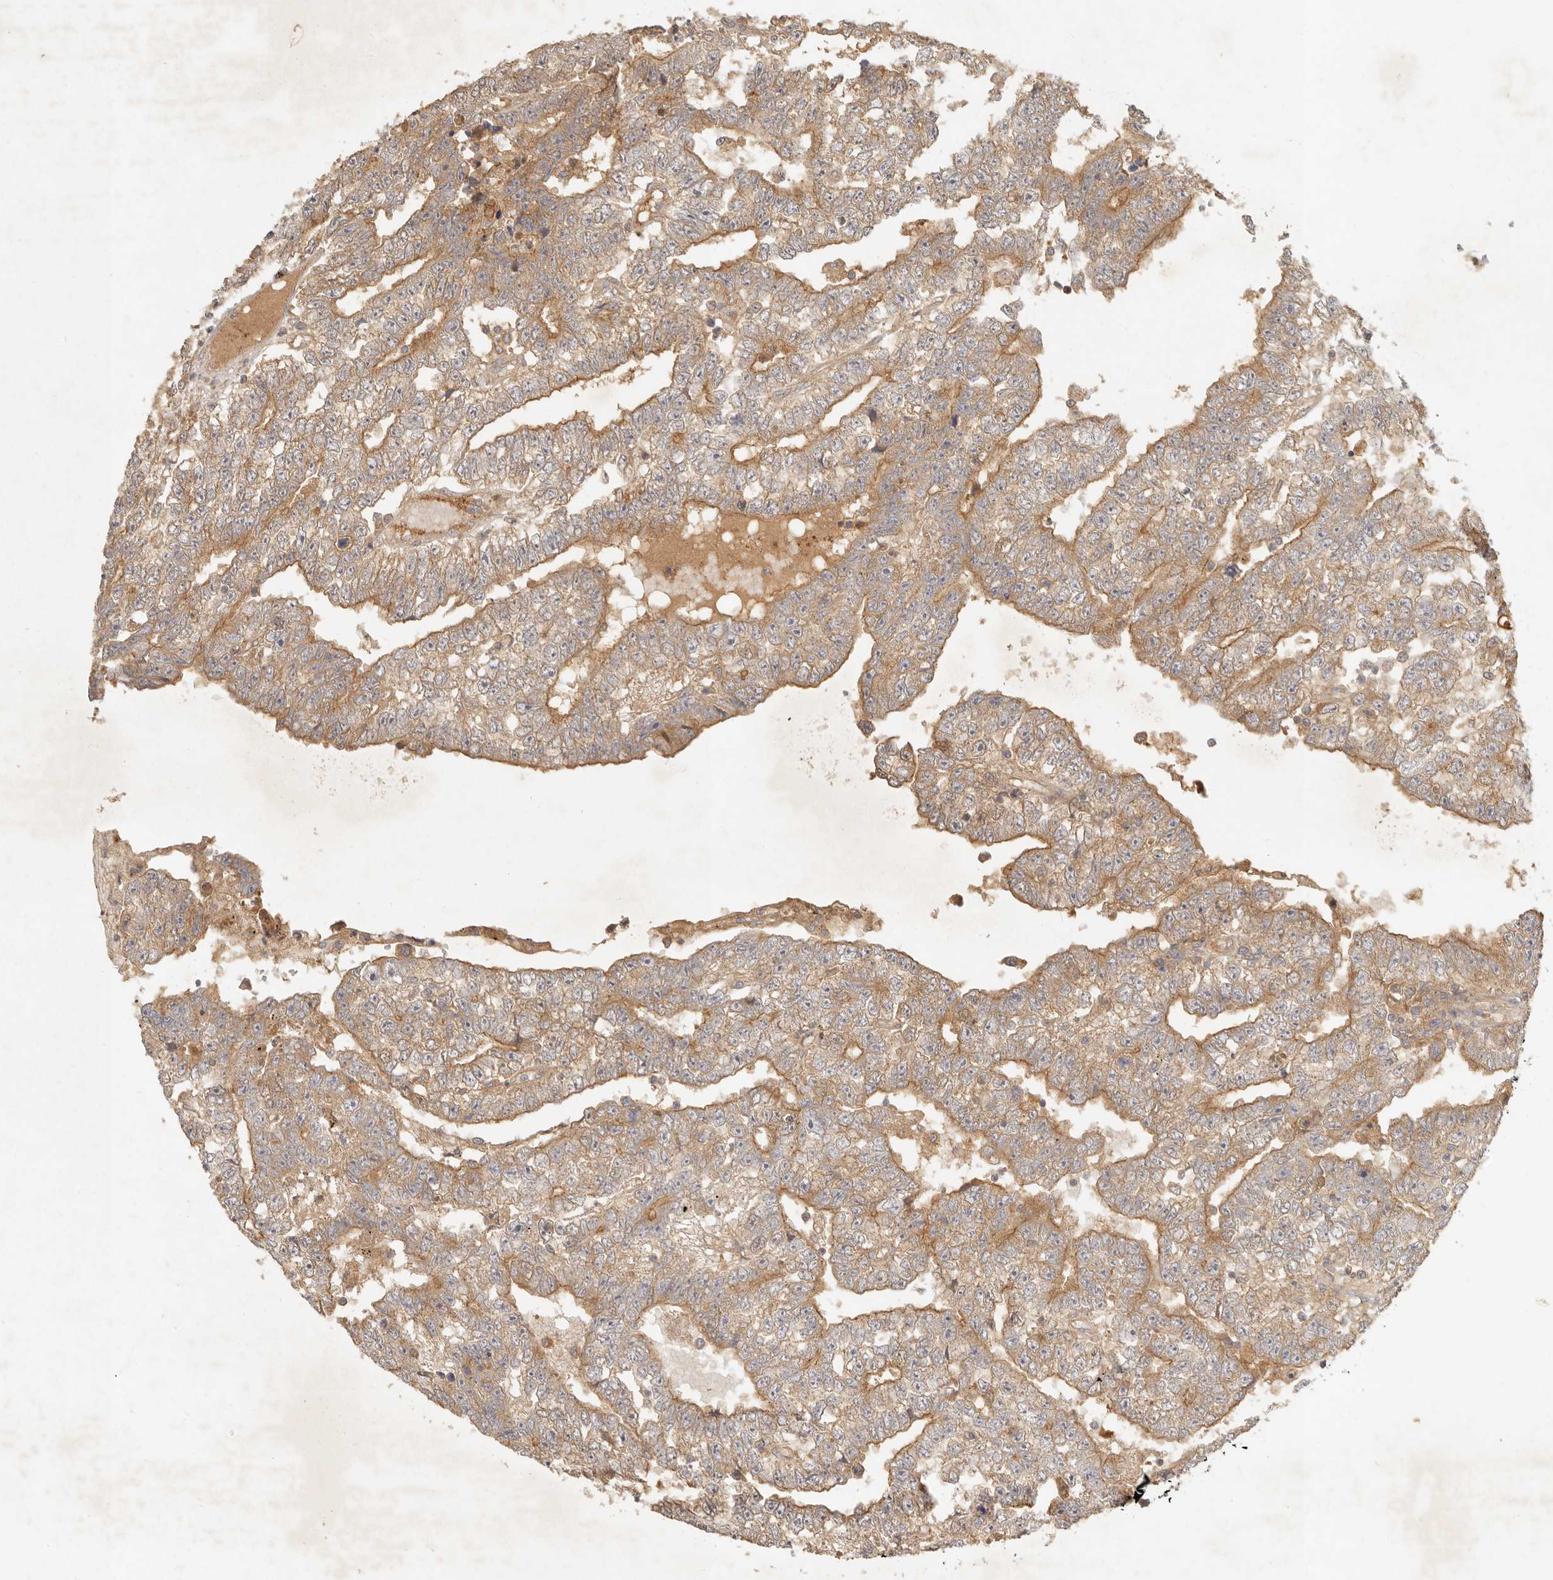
{"staining": {"intensity": "moderate", "quantity": ">75%", "location": "cytoplasmic/membranous"}, "tissue": "testis cancer", "cell_type": "Tumor cells", "image_type": "cancer", "snomed": [{"axis": "morphology", "description": "Carcinoma, Embryonal, NOS"}, {"axis": "topography", "description": "Testis"}], "caption": "Human testis cancer stained for a protein (brown) exhibits moderate cytoplasmic/membranous positive expression in approximately >75% of tumor cells.", "gene": "VIPR1", "patient": {"sex": "male", "age": 25}}